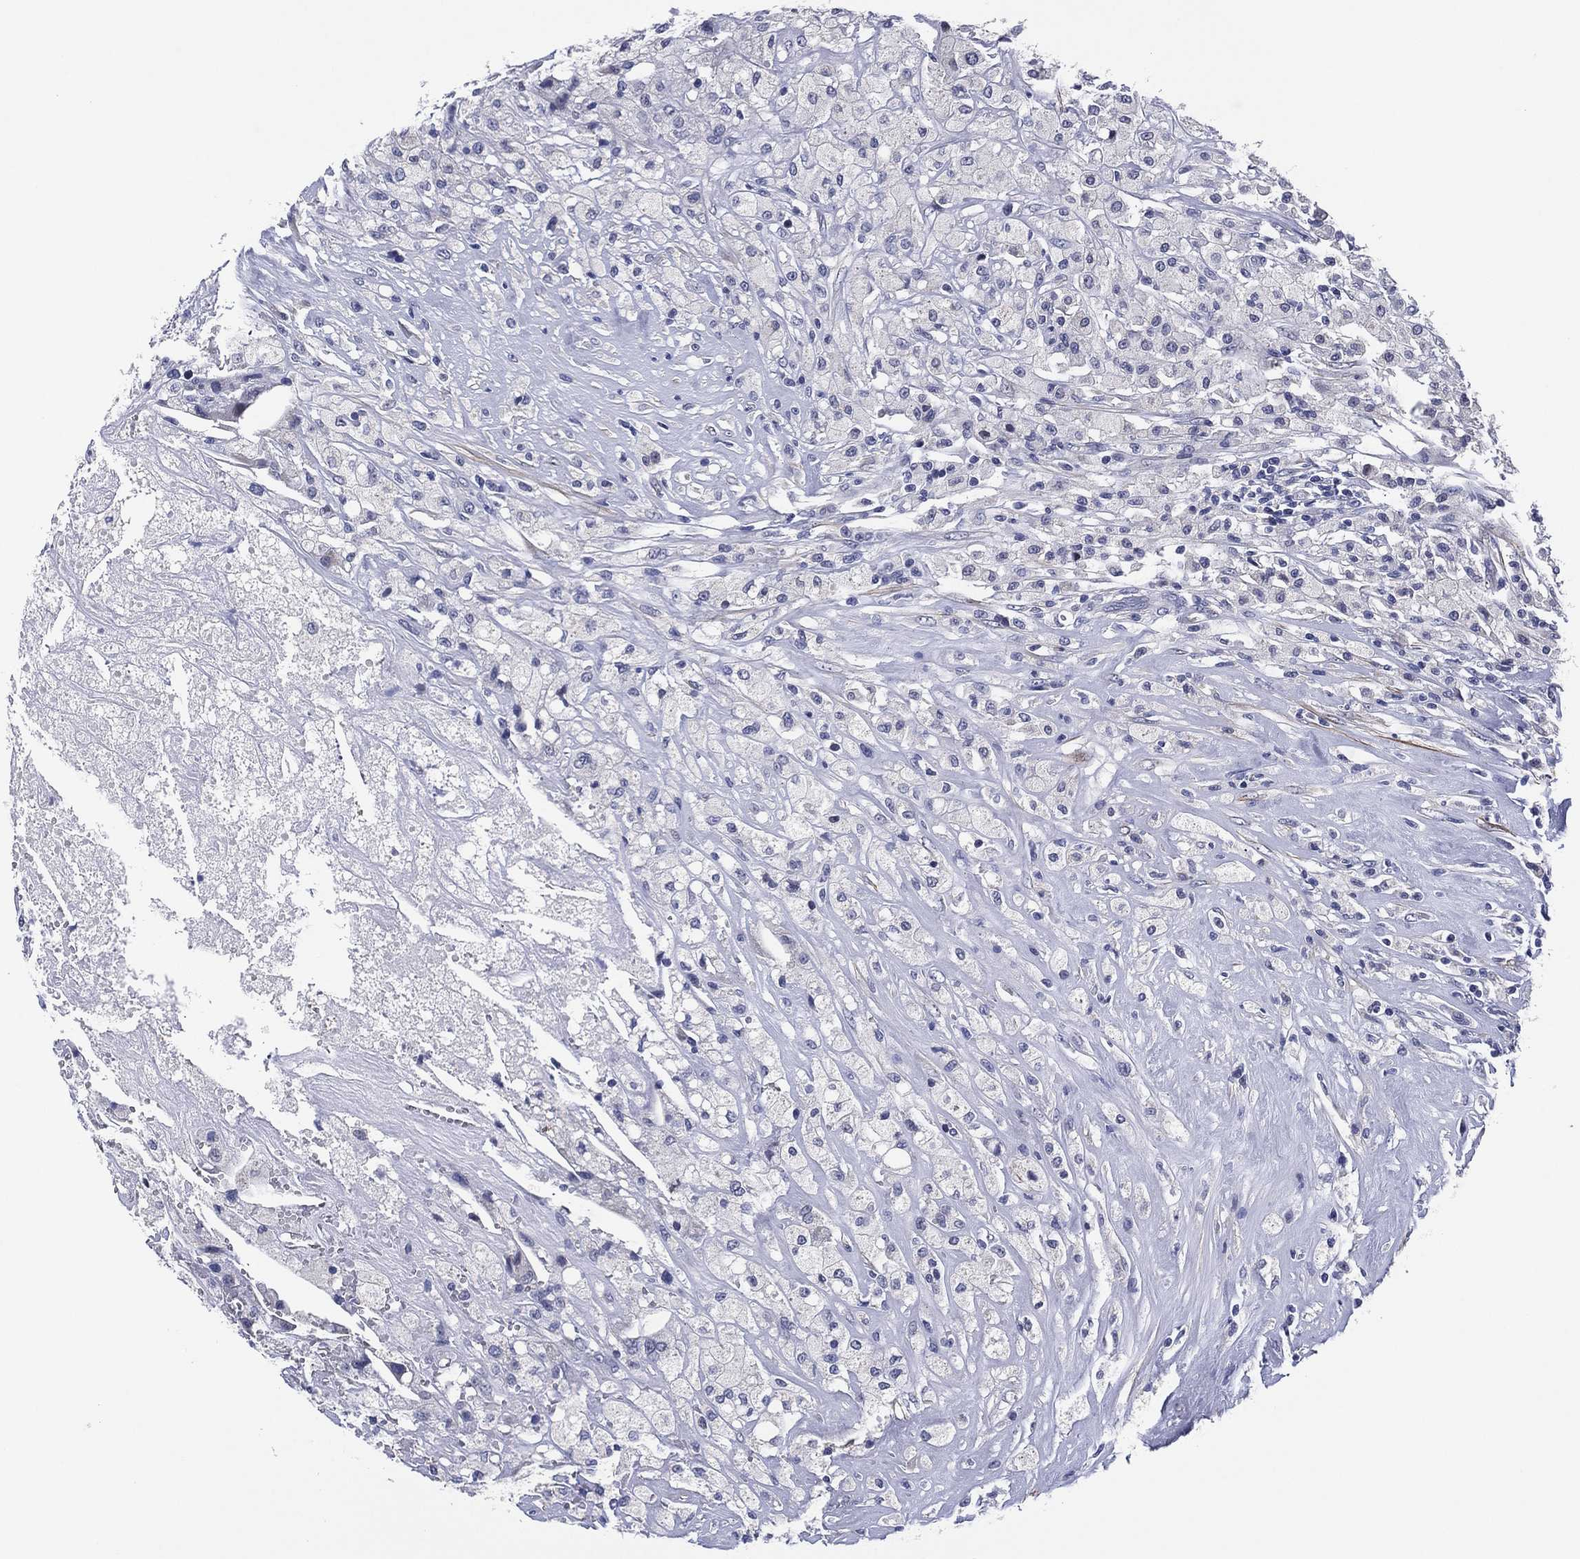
{"staining": {"intensity": "negative", "quantity": "none", "location": "none"}, "tissue": "testis cancer", "cell_type": "Tumor cells", "image_type": "cancer", "snomed": [{"axis": "morphology", "description": "Necrosis, NOS"}, {"axis": "morphology", "description": "Carcinoma, Embryonal, NOS"}, {"axis": "topography", "description": "Testis"}], "caption": "Embryonal carcinoma (testis) was stained to show a protein in brown. There is no significant staining in tumor cells.", "gene": "CLIP3", "patient": {"sex": "male", "age": 19}}